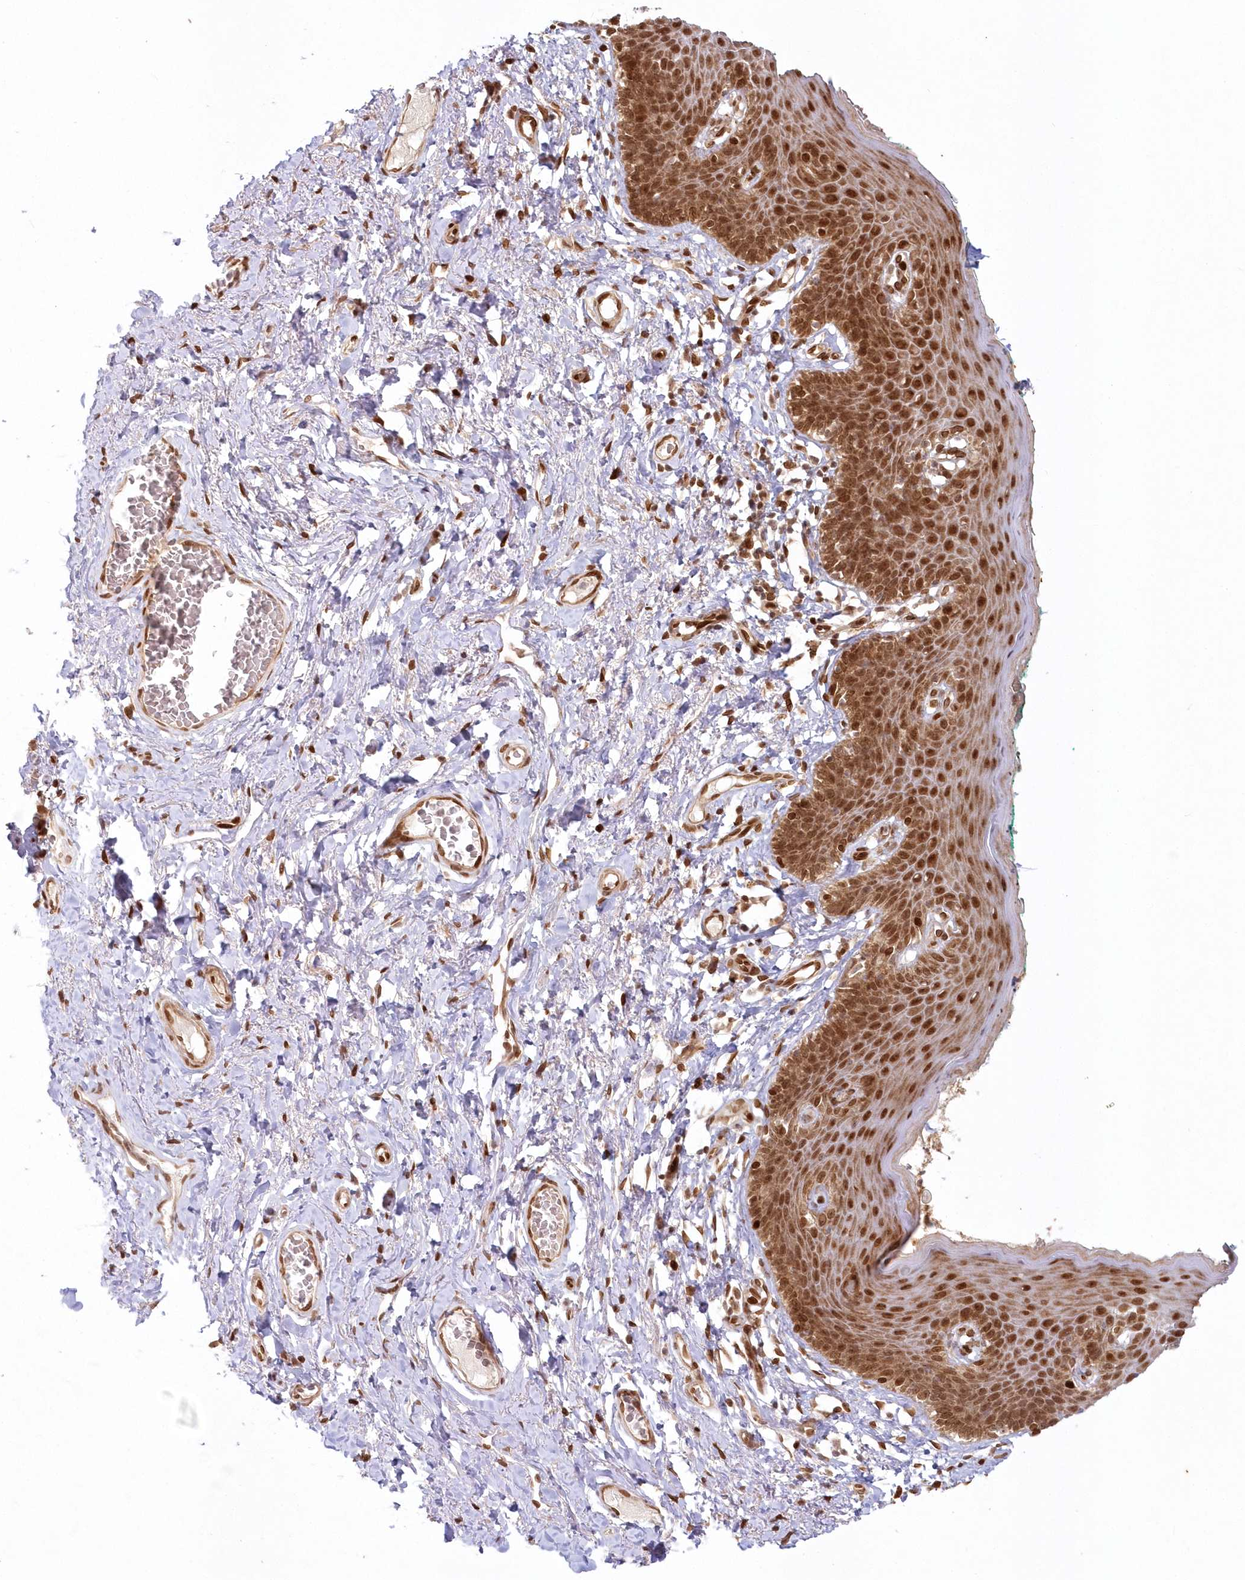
{"staining": {"intensity": "strong", "quantity": ">75%", "location": "cytoplasmic/membranous,nuclear"}, "tissue": "skin", "cell_type": "Epidermal cells", "image_type": "normal", "snomed": [{"axis": "morphology", "description": "Normal tissue, NOS"}, {"axis": "topography", "description": "Vulva"}], "caption": "IHC (DAB (3,3'-diaminobenzidine)) staining of benign human skin shows strong cytoplasmic/membranous,nuclear protein expression in about >75% of epidermal cells. Nuclei are stained in blue.", "gene": "TOGARAM2", "patient": {"sex": "female", "age": 66}}